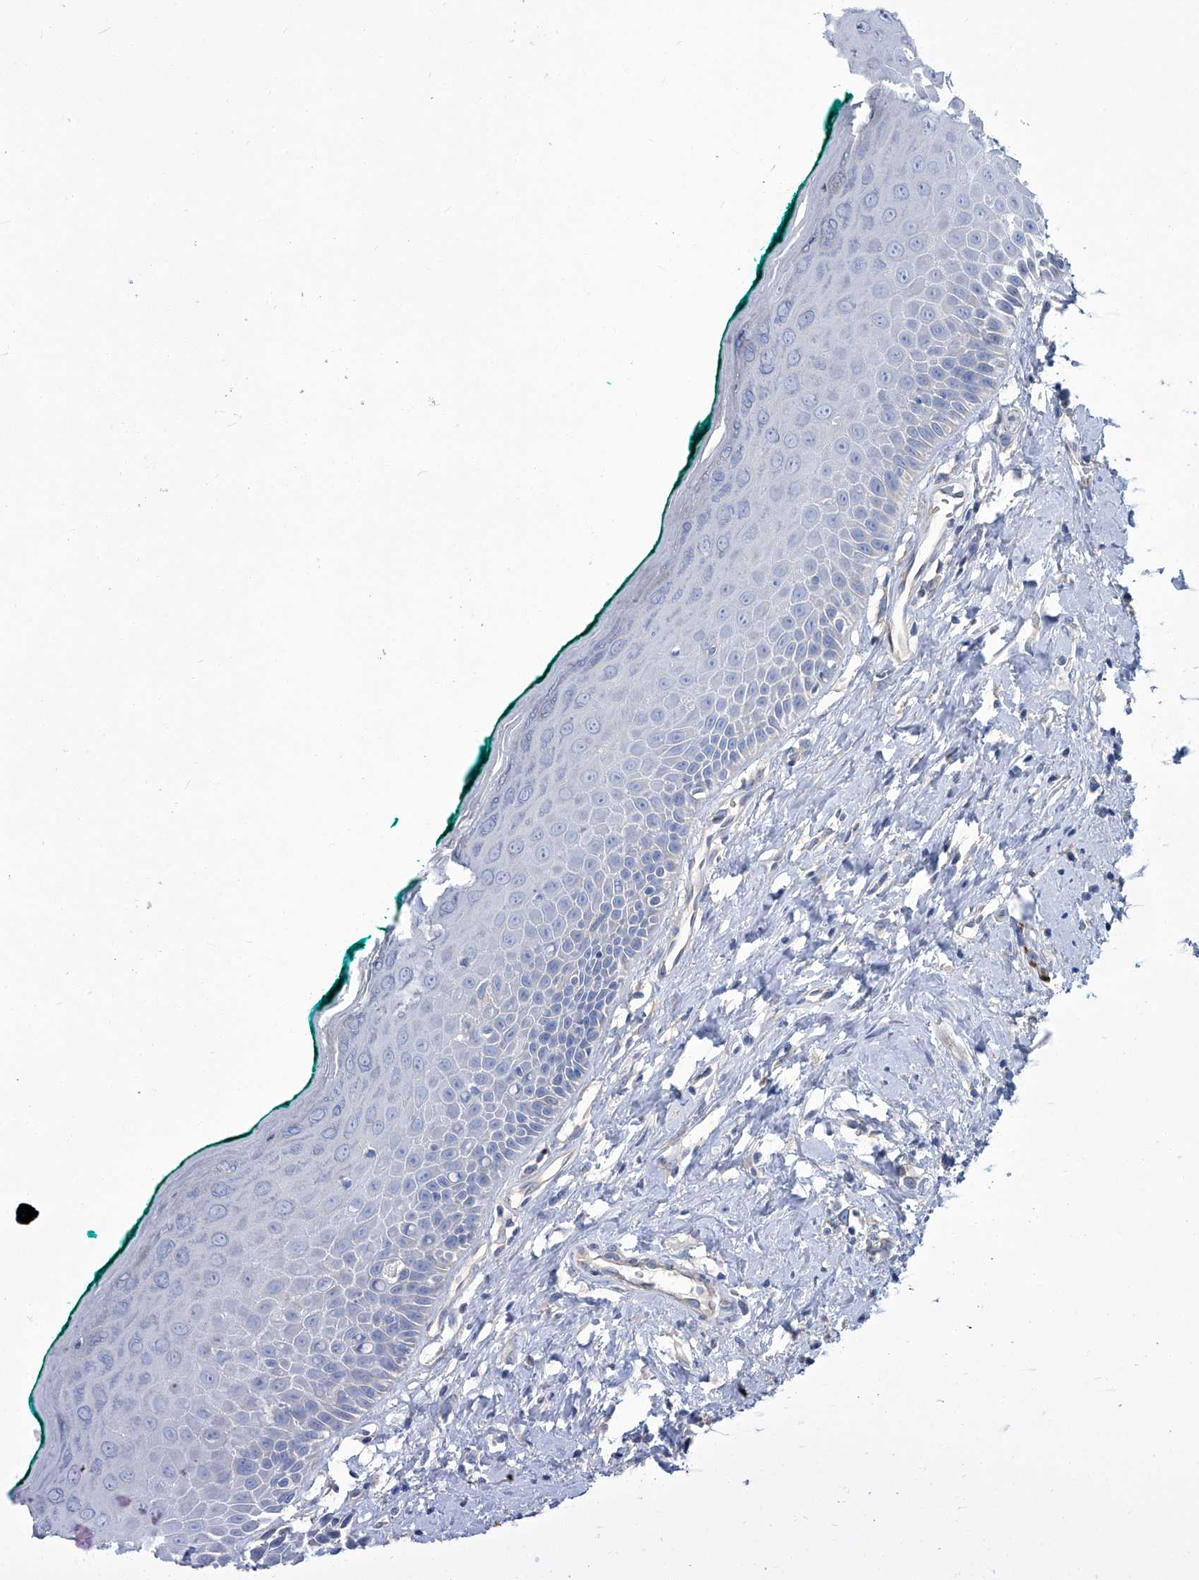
{"staining": {"intensity": "negative", "quantity": "none", "location": "none"}, "tissue": "oral mucosa", "cell_type": "Squamous epithelial cells", "image_type": "normal", "snomed": [{"axis": "morphology", "description": "Normal tissue, NOS"}, {"axis": "topography", "description": "Oral tissue"}], "caption": "Immunohistochemistry histopathology image of unremarkable oral mucosa: human oral mucosa stained with DAB (3,3'-diaminobenzidine) reveals no significant protein staining in squamous epithelial cells.", "gene": "PFKL", "patient": {"sex": "female", "age": 70}}